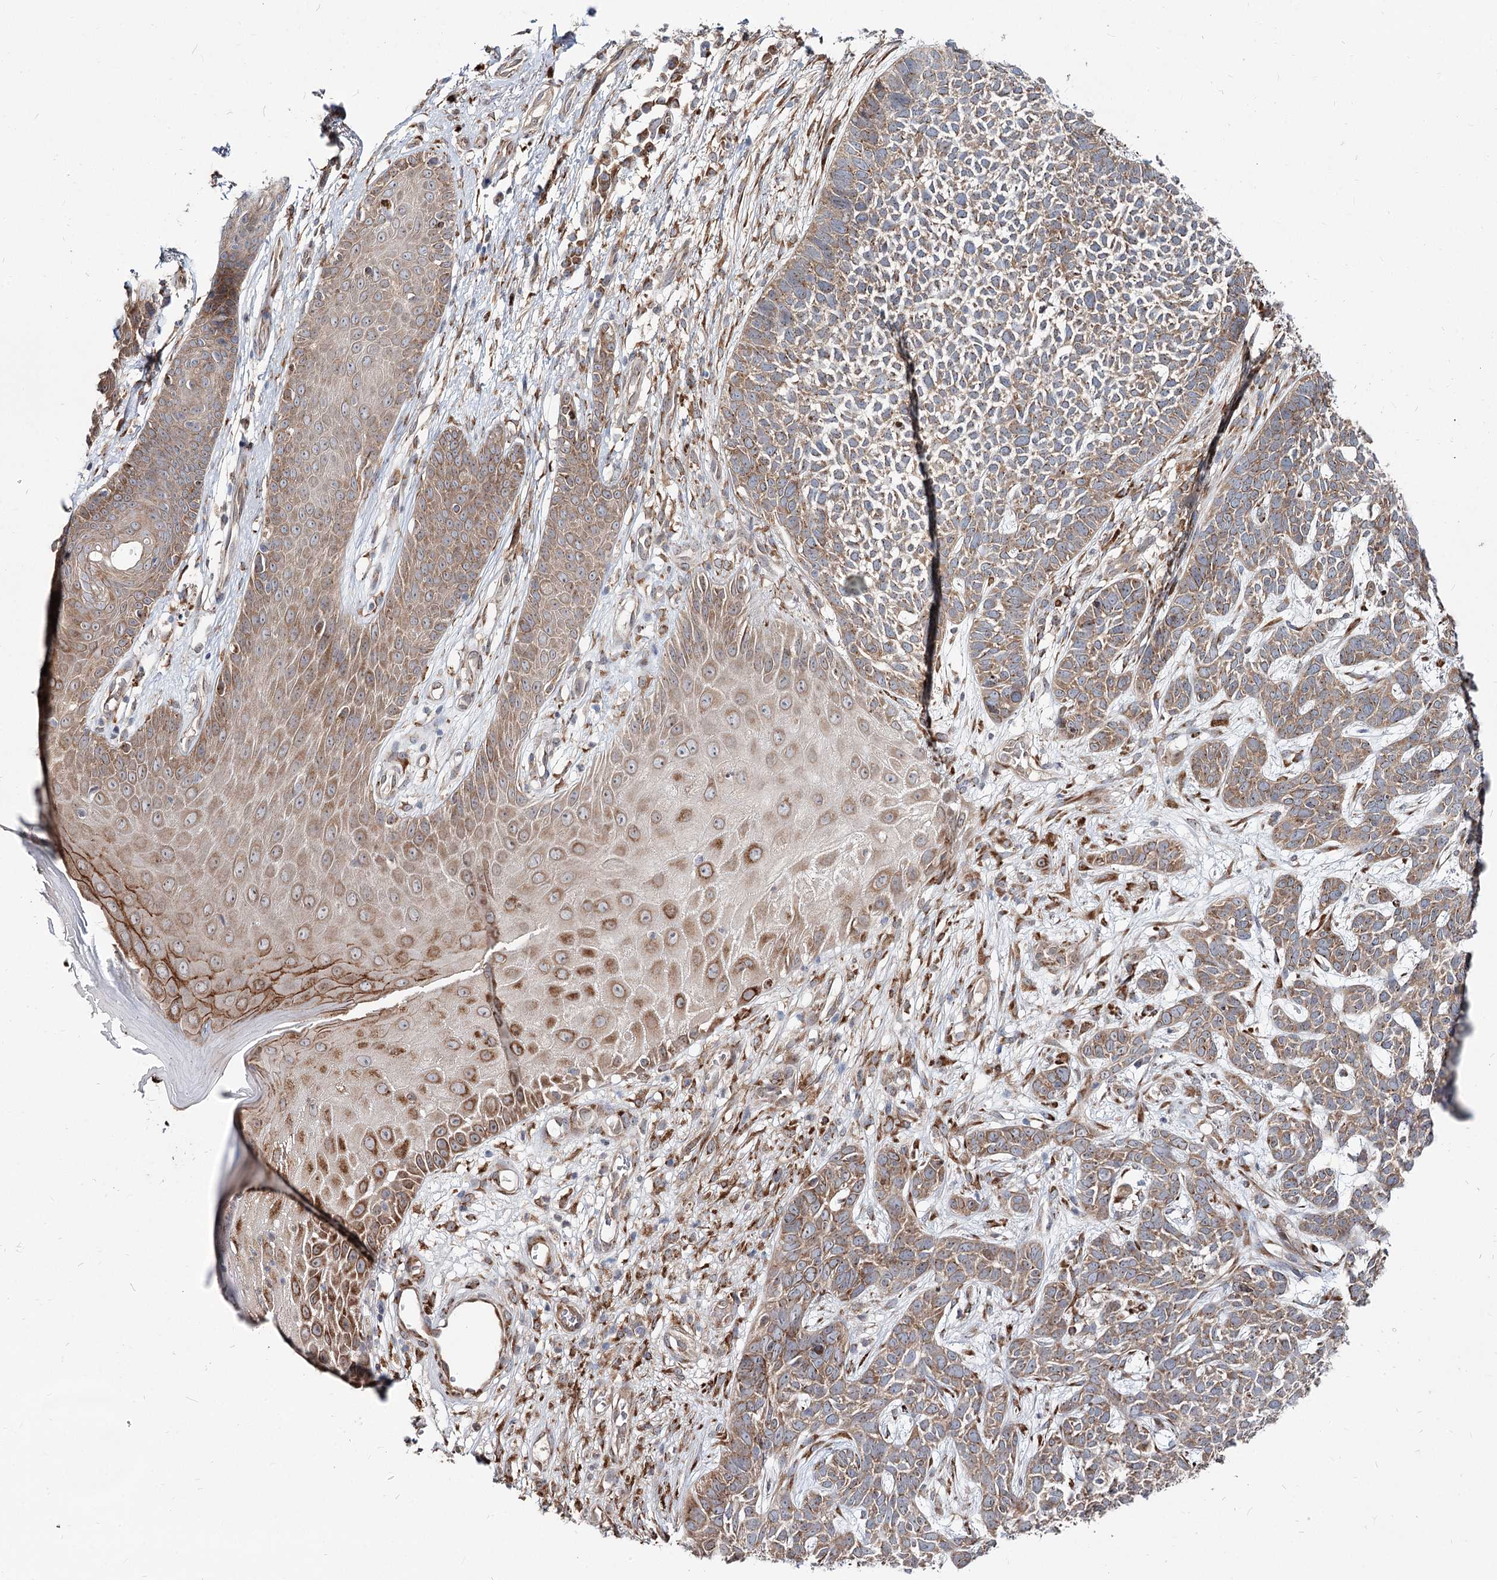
{"staining": {"intensity": "moderate", "quantity": ">75%", "location": "cytoplasmic/membranous"}, "tissue": "skin cancer", "cell_type": "Tumor cells", "image_type": "cancer", "snomed": [{"axis": "morphology", "description": "Basal cell carcinoma"}, {"axis": "topography", "description": "Skin"}], "caption": "Protein expression analysis of skin cancer reveals moderate cytoplasmic/membranous staining in approximately >75% of tumor cells. (DAB (3,3'-diaminobenzidine) IHC with brightfield microscopy, high magnification).", "gene": "SPART", "patient": {"sex": "female", "age": 84}}